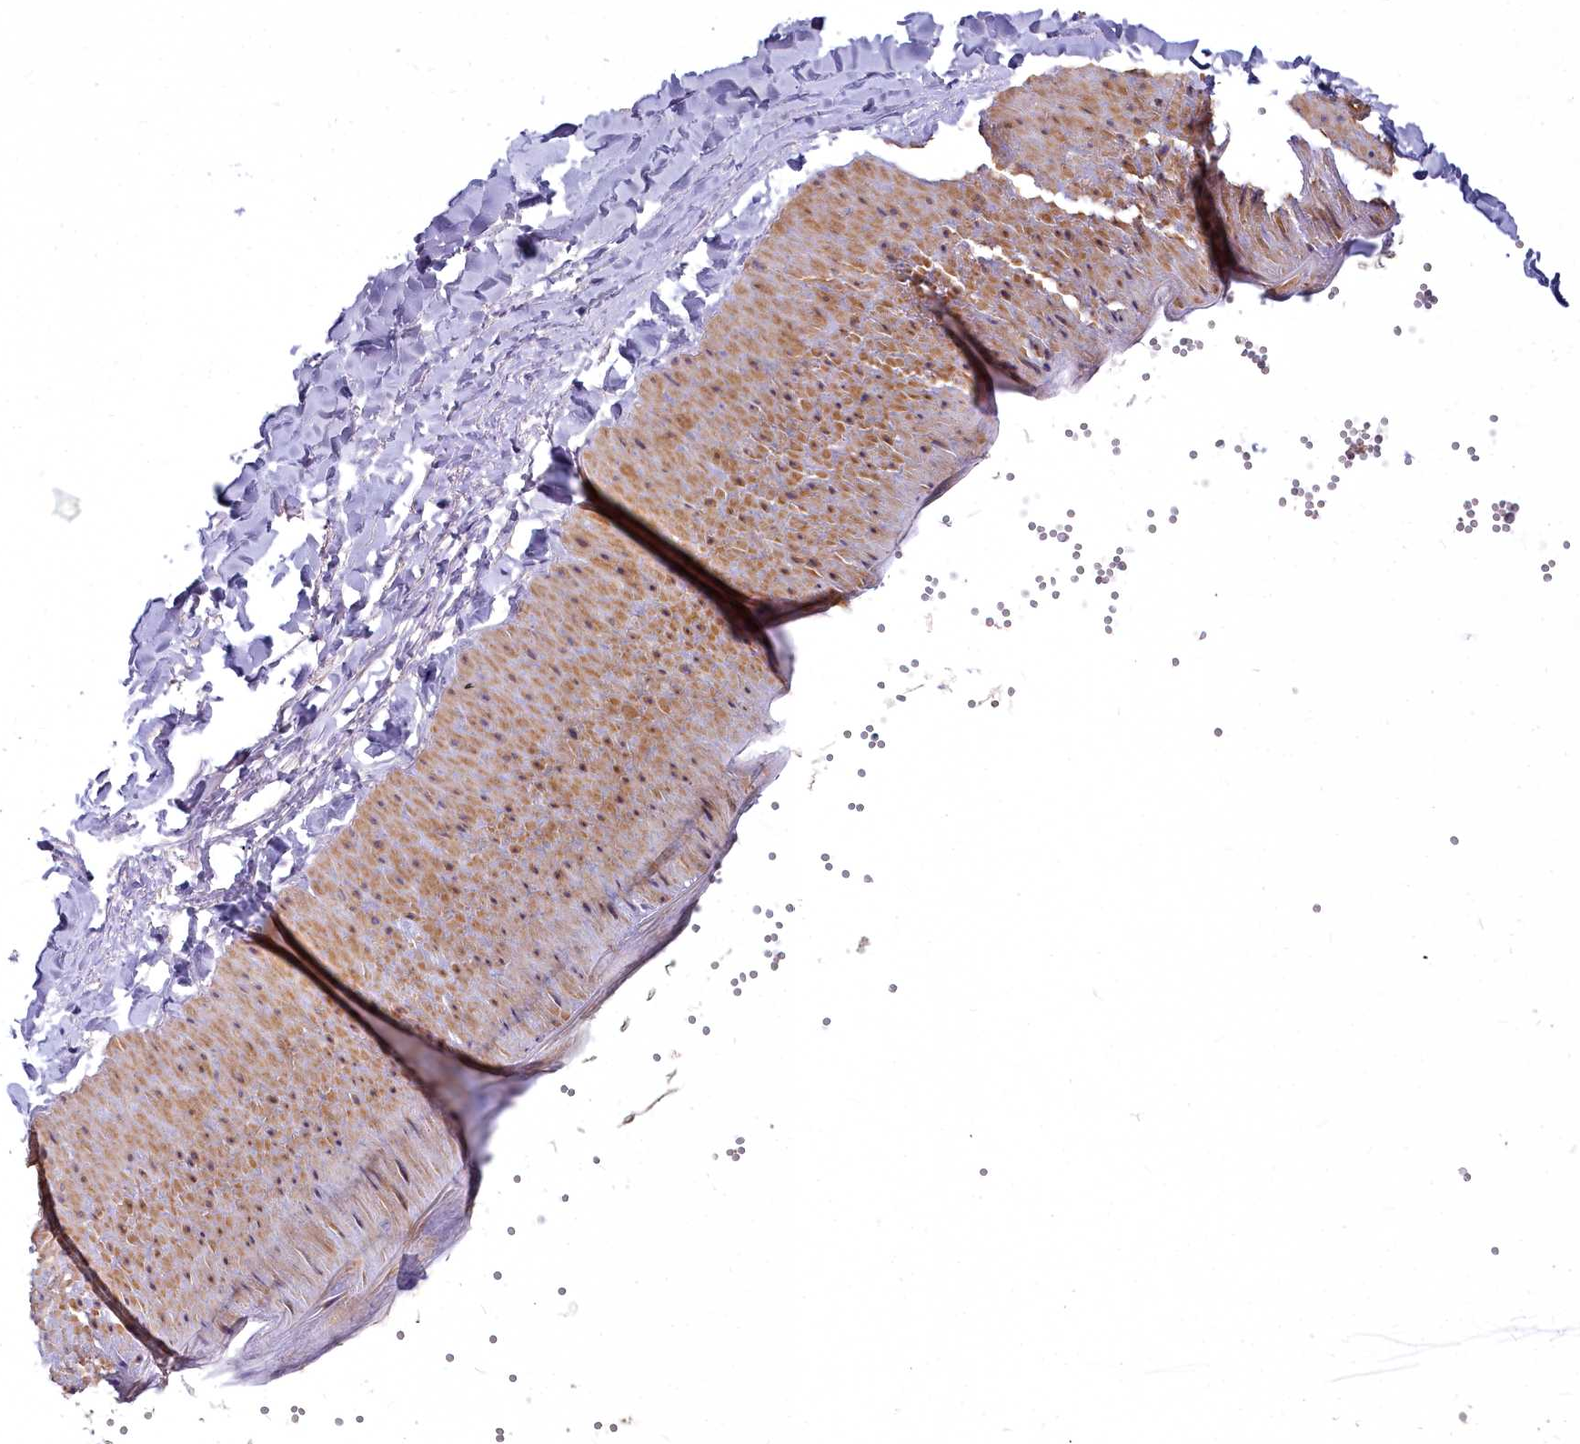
{"staining": {"intensity": "weak", "quantity": ">75%", "location": "cytoplasmic/membranous"}, "tissue": "adipose tissue", "cell_type": "Adipocytes", "image_type": "normal", "snomed": [{"axis": "morphology", "description": "Normal tissue, NOS"}, {"axis": "topography", "description": "Gallbladder"}, {"axis": "topography", "description": "Peripheral nerve tissue"}], "caption": "High-power microscopy captured an IHC histopathology image of normal adipose tissue, revealing weak cytoplasmic/membranous staining in about >75% of adipocytes. The staining was performed using DAB (3,3'-diaminobenzidine), with brown indicating positive protein expression. Nuclei are stained blue with hematoxylin.", "gene": "MICU2", "patient": {"sex": "male", "age": 38}}